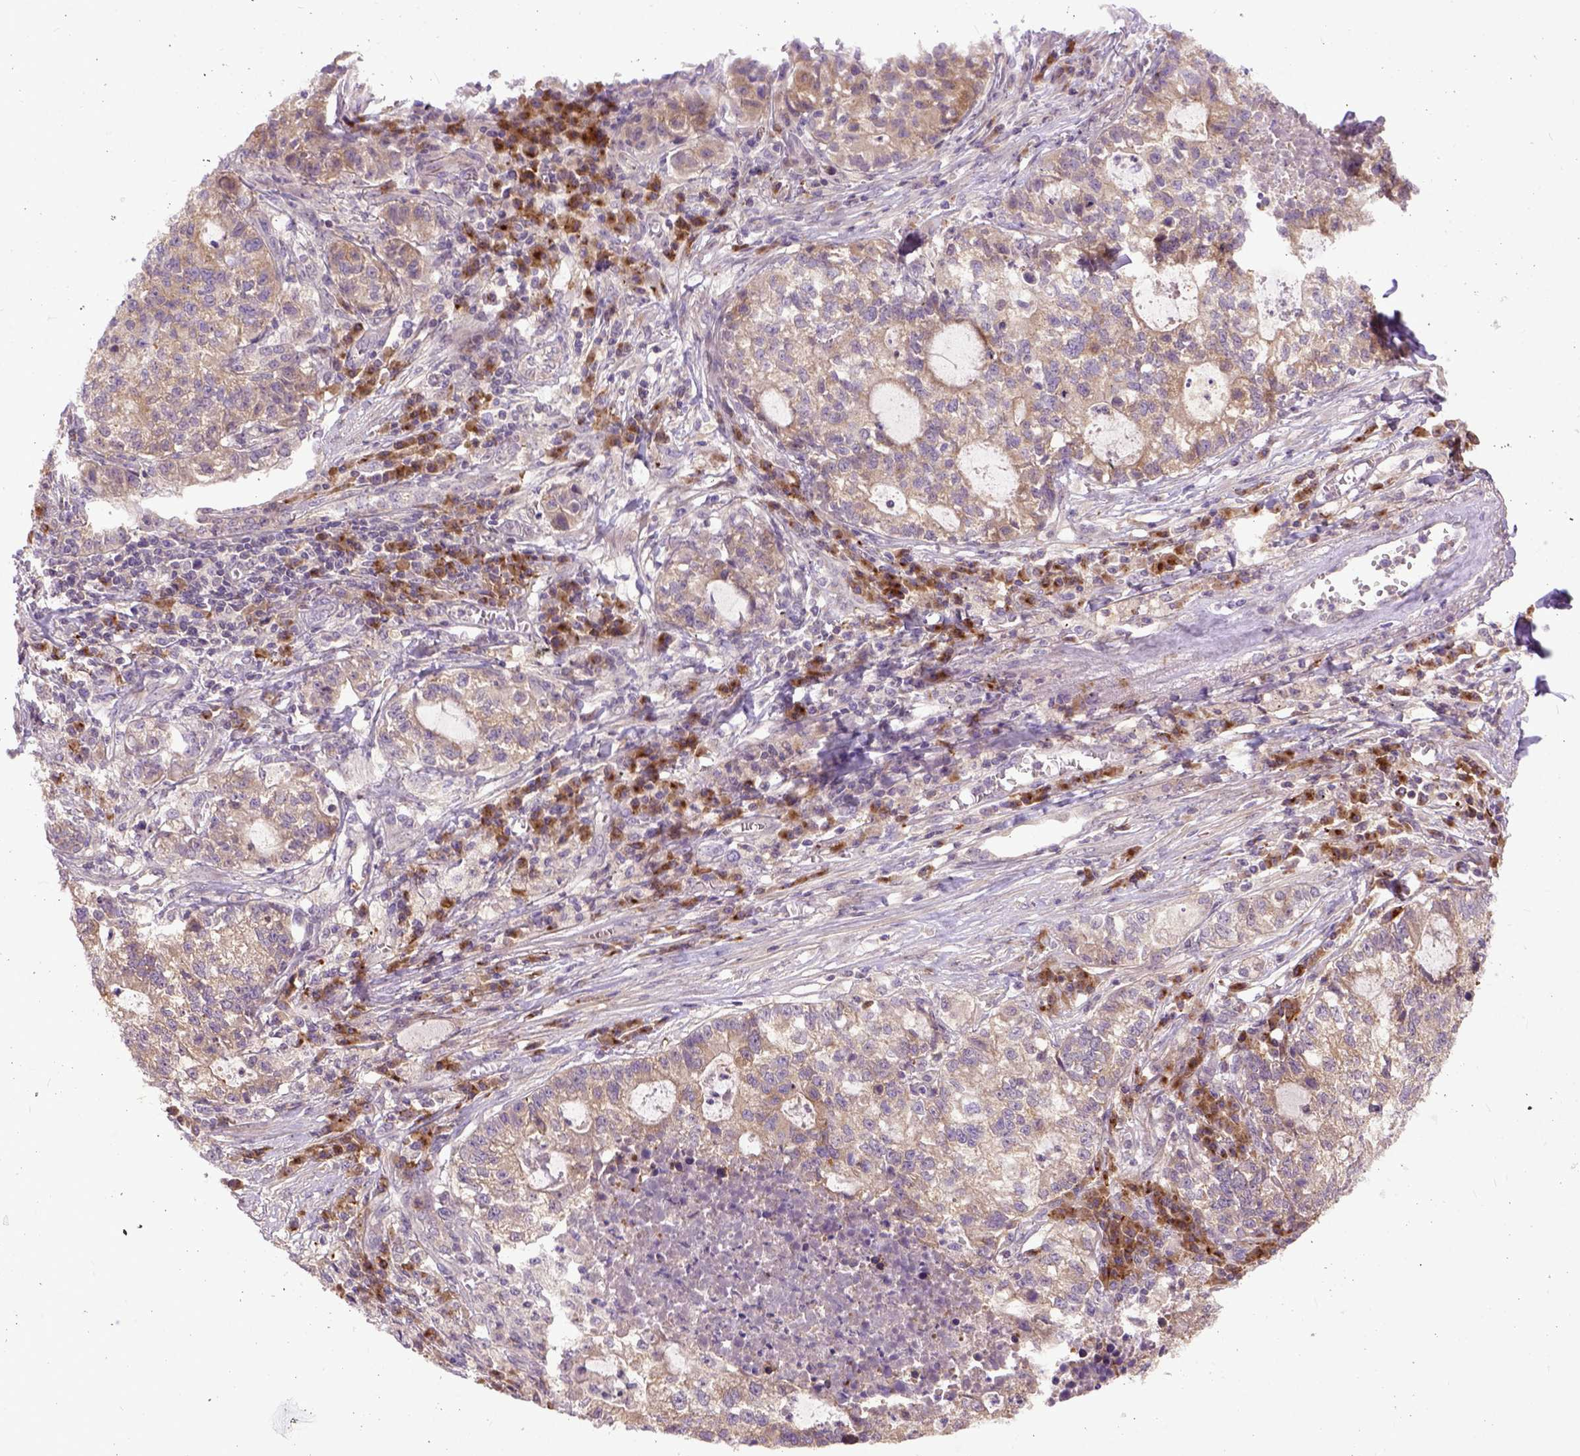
{"staining": {"intensity": "moderate", "quantity": "25%-75%", "location": "cytoplasmic/membranous"}, "tissue": "lung cancer", "cell_type": "Tumor cells", "image_type": "cancer", "snomed": [{"axis": "morphology", "description": "Adenocarcinoma, NOS"}, {"axis": "topography", "description": "Lung"}], "caption": "Immunohistochemical staining of human lung cancer (adenocarcinoma) exhibits medium levels of moderate cytoplasmic/membranous positivity in approximately 25%-75% of tumor cells.", "gene": "CPNE1", "patient": {"sex": "male", "age": 57}}